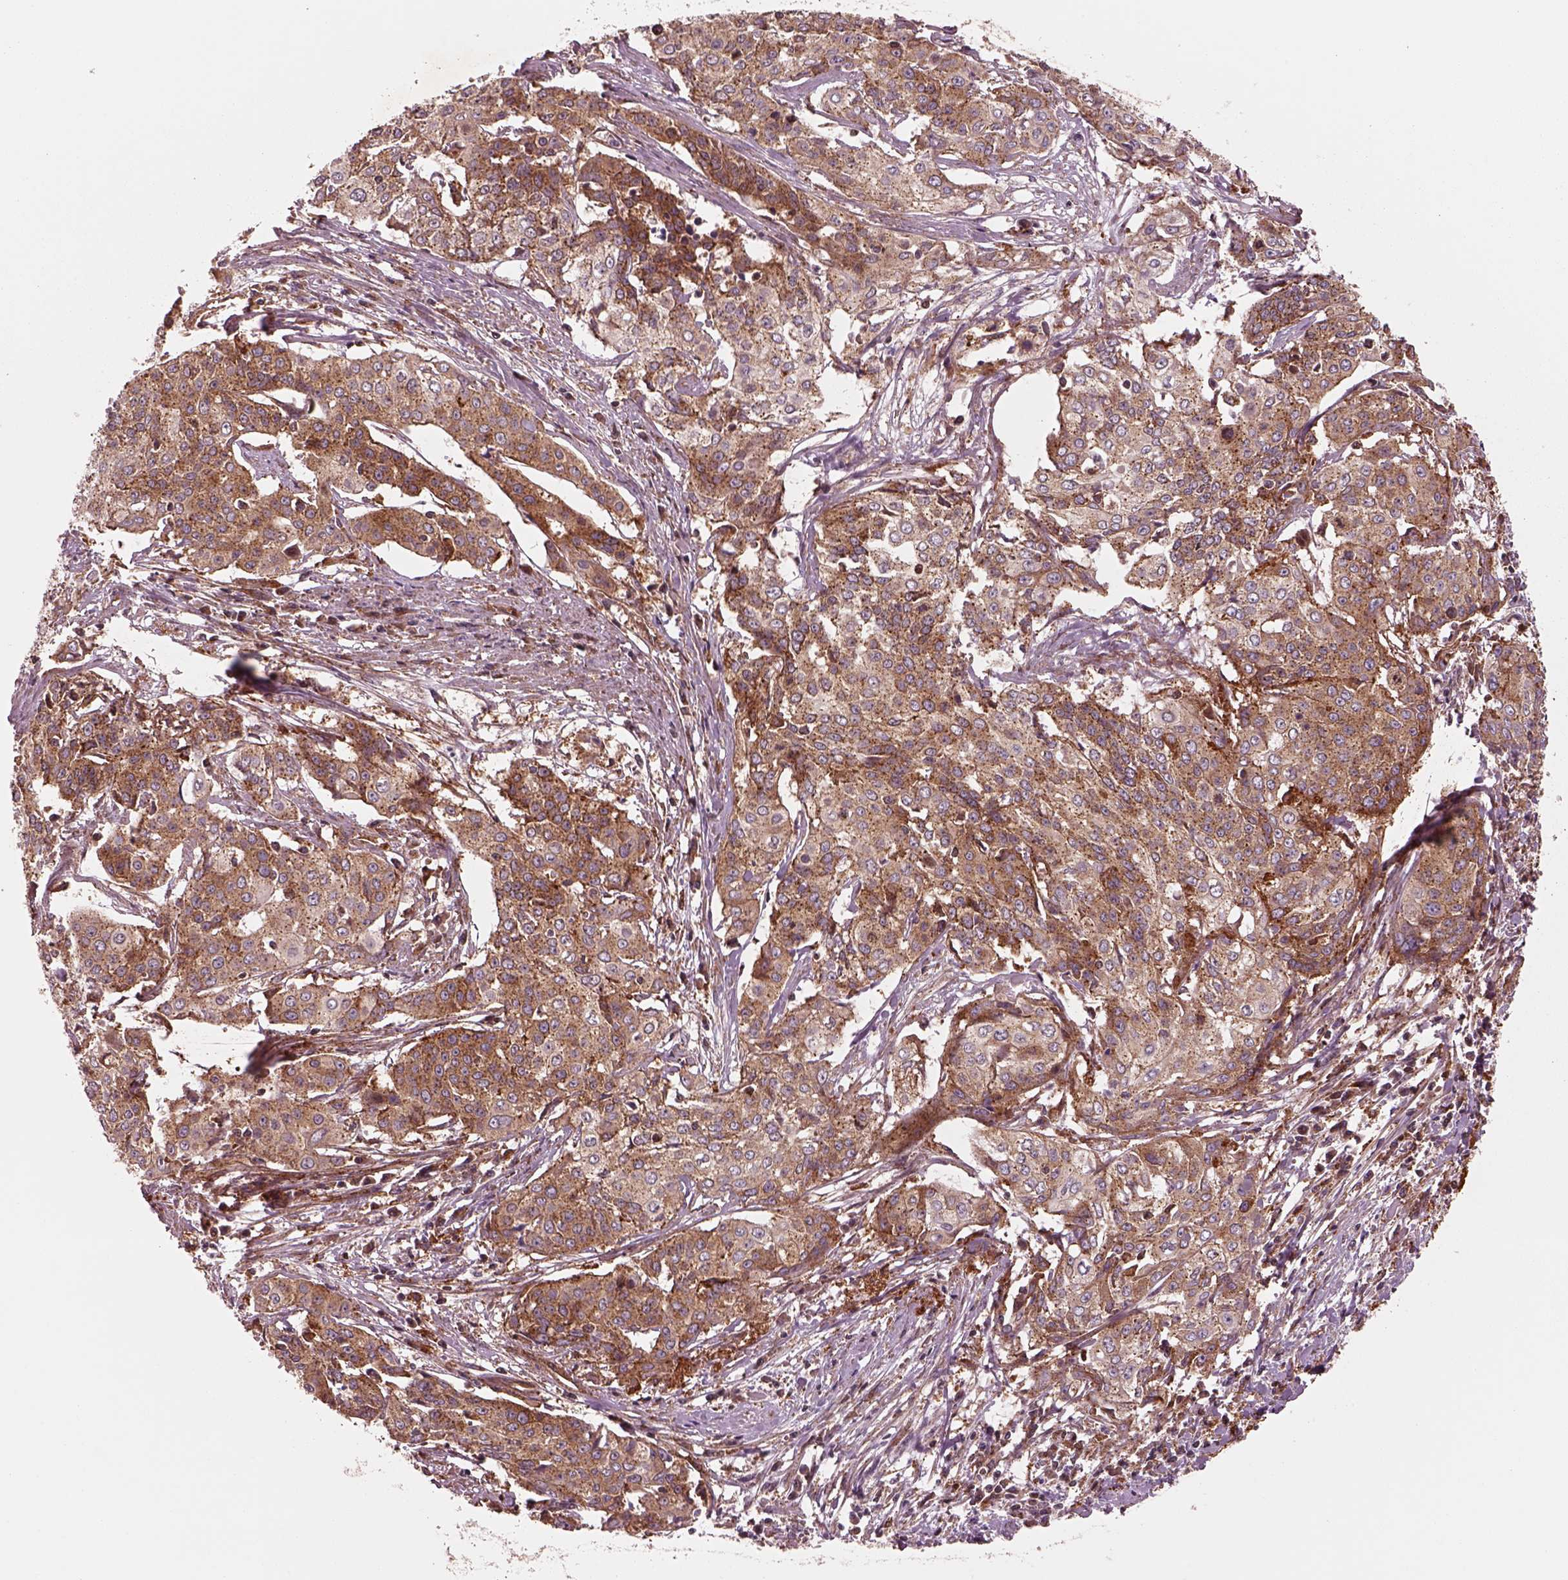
{"staining": {"intensity": "strong", "quantity": "<25%", "location": "cytoplasmic/membranous"}, "tissue": "cervical cancer", "cell_type": "Tumor cells", "image_type": "cancer", "snomed": [{"axis": "morphology", "description": "Squamous cell carcinoma, NOS"}, {"axis": "topography", "description": "Cervix"}], "caption": "Immunohistochemistry (IHC) photomicrograph of squamous cell carcinoma (cervical) stained for a protein (brown), which displays medium levels of strong cytoplasmic/membranous positivity in about <25% of tumor cells.", "gene": "WASHC2A", "patient": {"sex": "female", "age": 39}}